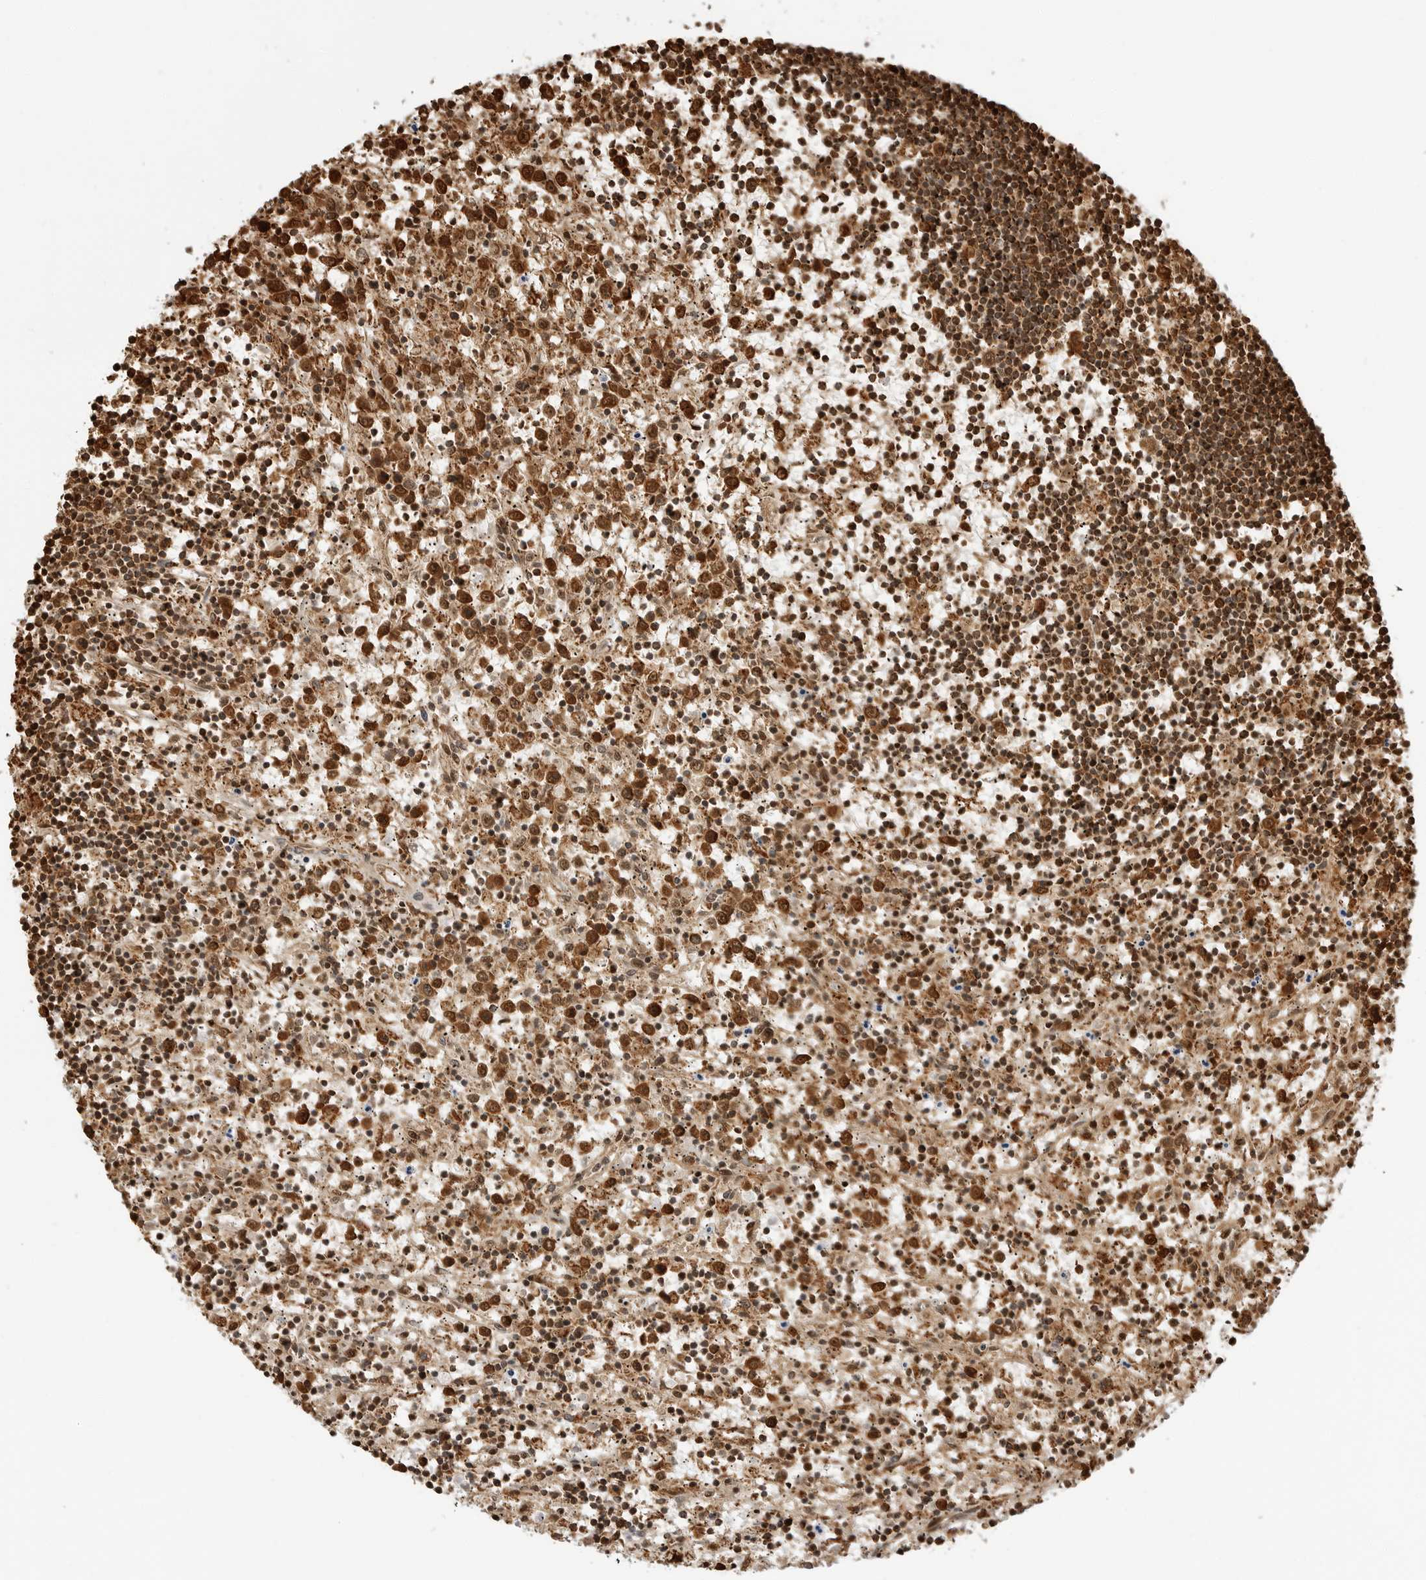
{"staining": {"intensity": "strong", "quantity": ">75%", "location": "cytoplasmic/membranous"}, "tissue": "lymphoma", "cell_type": "Tumor cells", "image_type": "cancer", "snomed": [{"axis": "morphology", "description": "Malignant lymphoma, non-Hodgkin's type, Low grade"}, {"axis": "topography", "description": "Spleen"}], "caption": "Immunohistochemistry histopathology image of human low-grade malignant lymphoma, non-Hodgkin's type stained for a protein (brown), which demonstrates high levels of strong cytoplasmic/membranous expression in about >75% of tumor cells.", "gene": "BMP2K", "patient": {"sex": "male", "age": 76}}